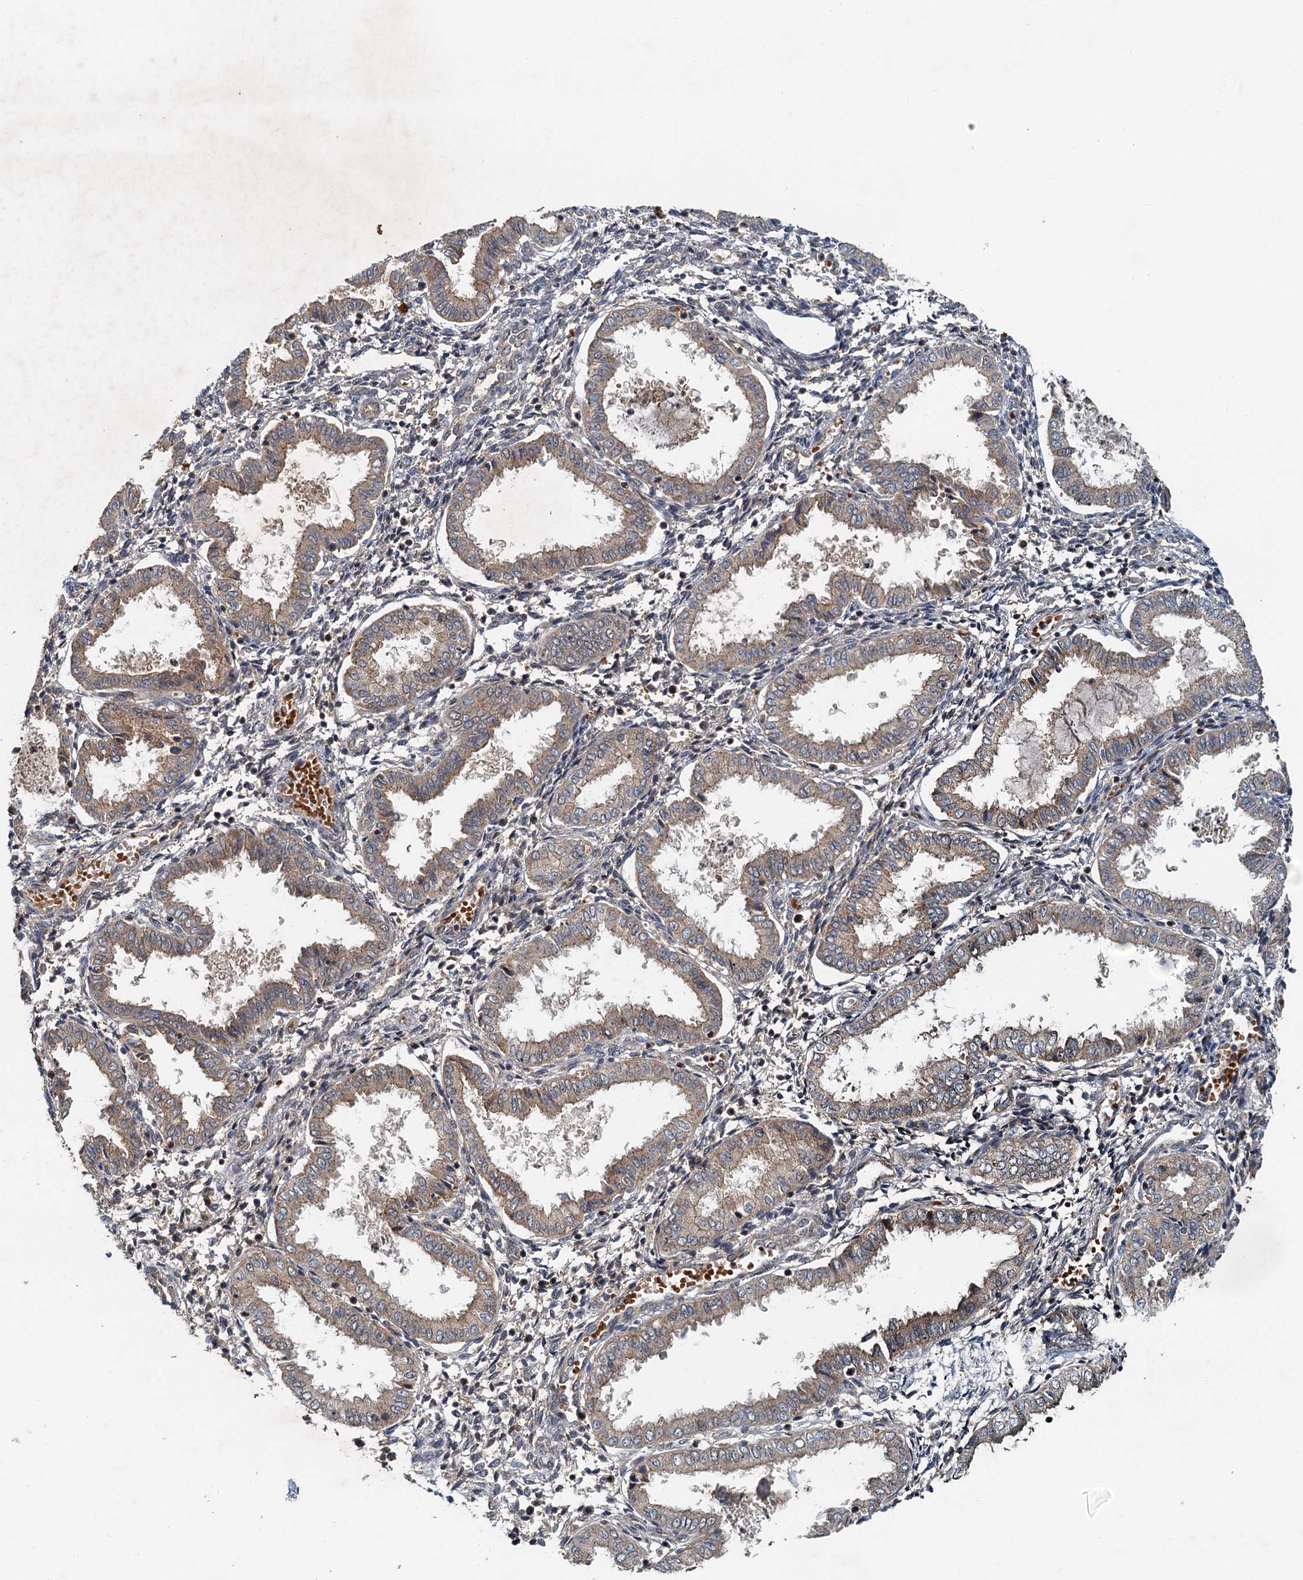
{"staining": {"intensity": "weak", "quantity": "25%-75%", "location": "cytoplasmic/membranous"}, "tissue": "endometrium", "cell_type": "Cells in endometrial stroma", "image_type": "normal", "snomed": [{"axis": "morphology", "description": "Normal tissue, NOS"}, {"axis": "topography", "description": "Endometrium"}], "caption": "An immunohistochemistry image of unremarkable tissue is shown. Protein staining in brown highlights weak cytoplasmic/membranous positivity in endometrium within cells in endometrial stroma.", "gene": "CEP68", "patient": {"sex": "female", "age": 33}}